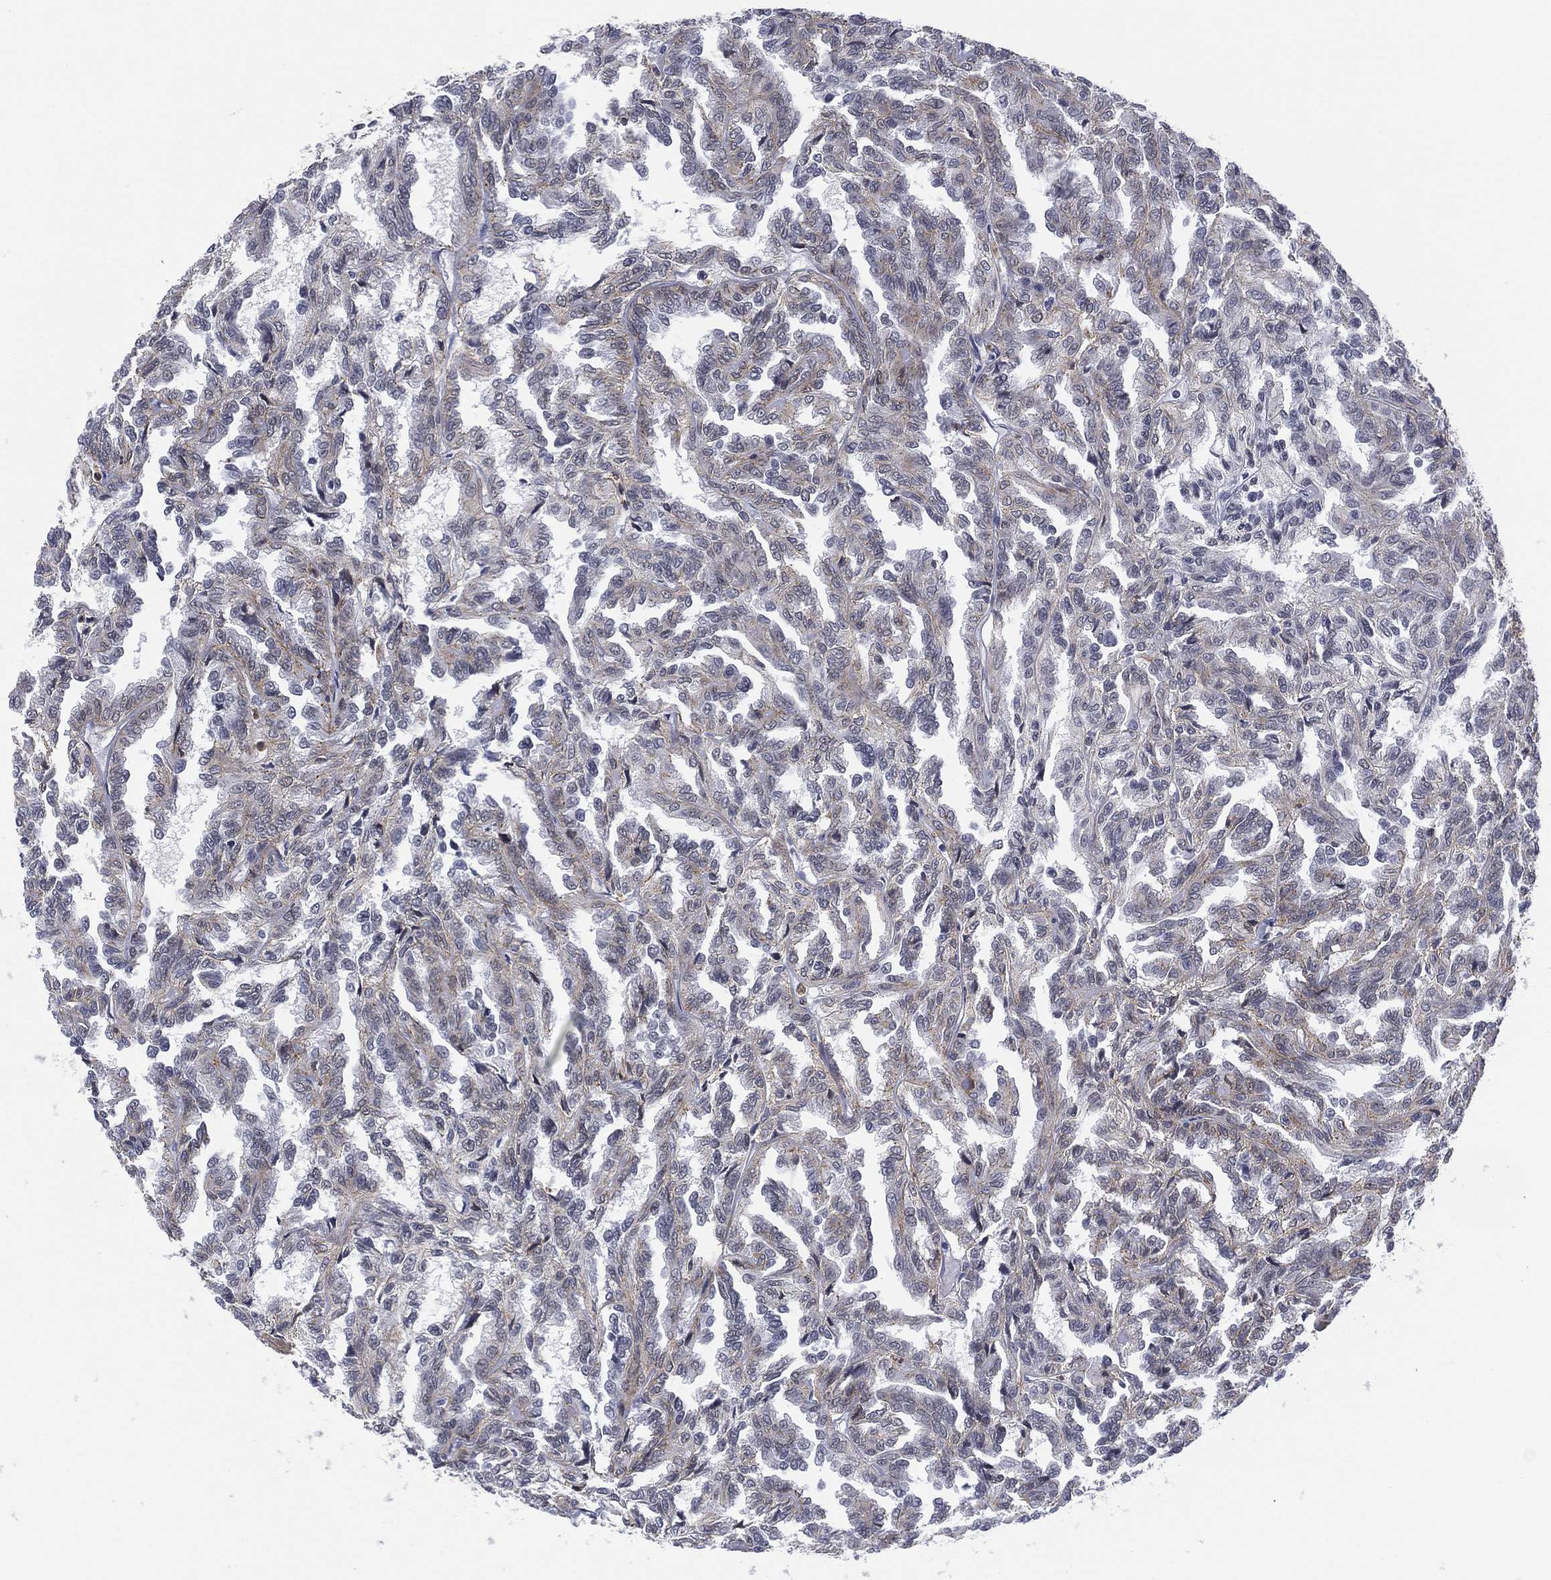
{"staining": {"intensity": "negative", "quantity": "none", "location": "none"}, "tissue": "renal cancer", "cell_type": "Tumor cells", "image_type": "cancer", "snomed": [{"axis": "morphology", "description": "Adenocarcinoma, NOS"}, {"axis": "topography", "description": "Kidney"}], "caption": "Renal adenocarcinoma stained for a protein using IHC reveals no staining tumor cells.", "gene": "ZNF711", "patient": {"sex": "male", "age": 79}}